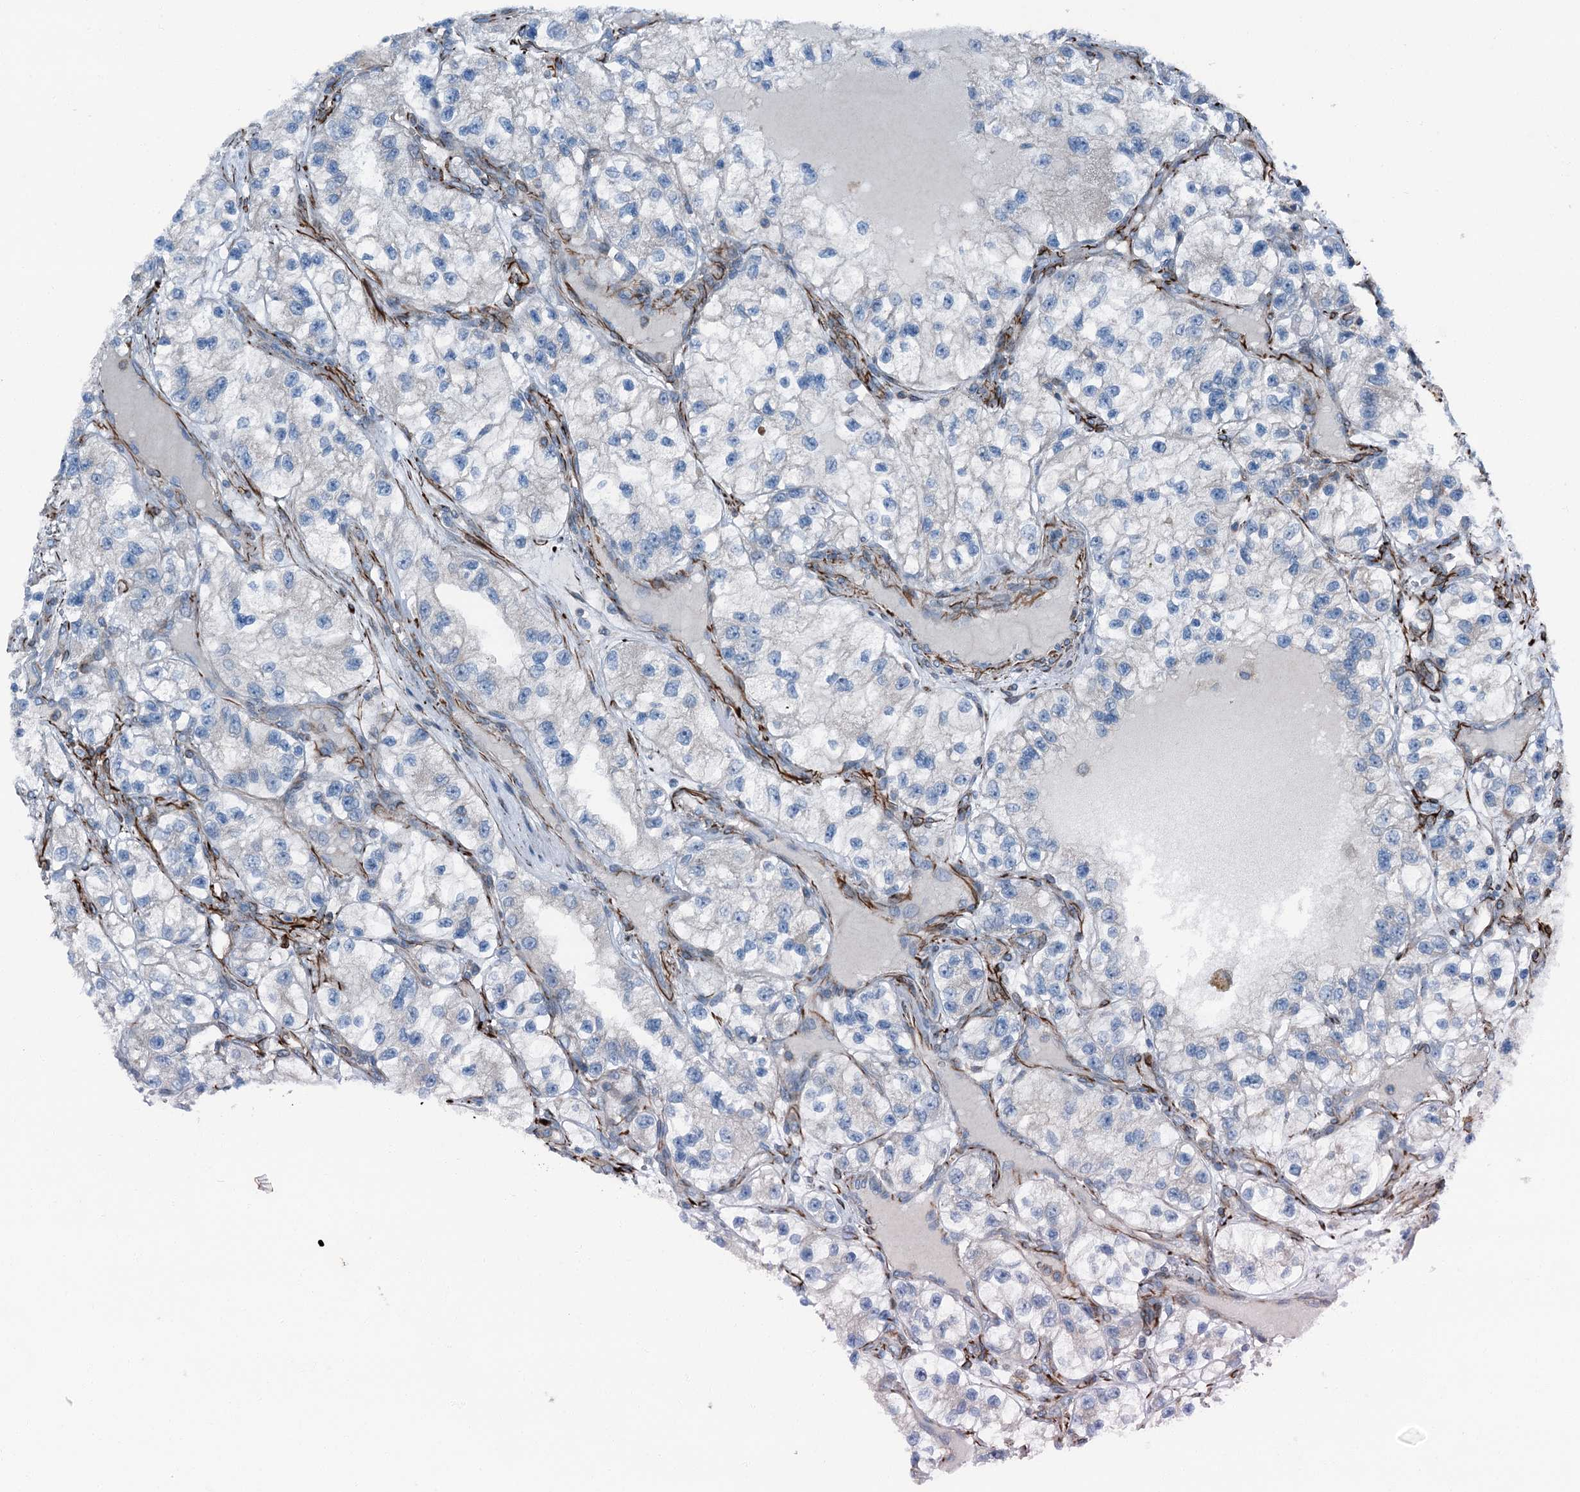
{"staining": {"intensity": "negative", "quantity": "none", "location": "none"}, "tissue": "renal cancer", "cell_type": "Tumor cells", "image_type": "cancer", "snomed": [{"axis": "morphology", "description": "Adenocarcinoma, NOS"}, {"axis": "topography", "description": "Kidney"}], "caption": "IHC of adenocarcinoma (renal) shows no expression in tumor cells.", "gene": "AXL", "patient": {"sex": "female", "age": 57}}